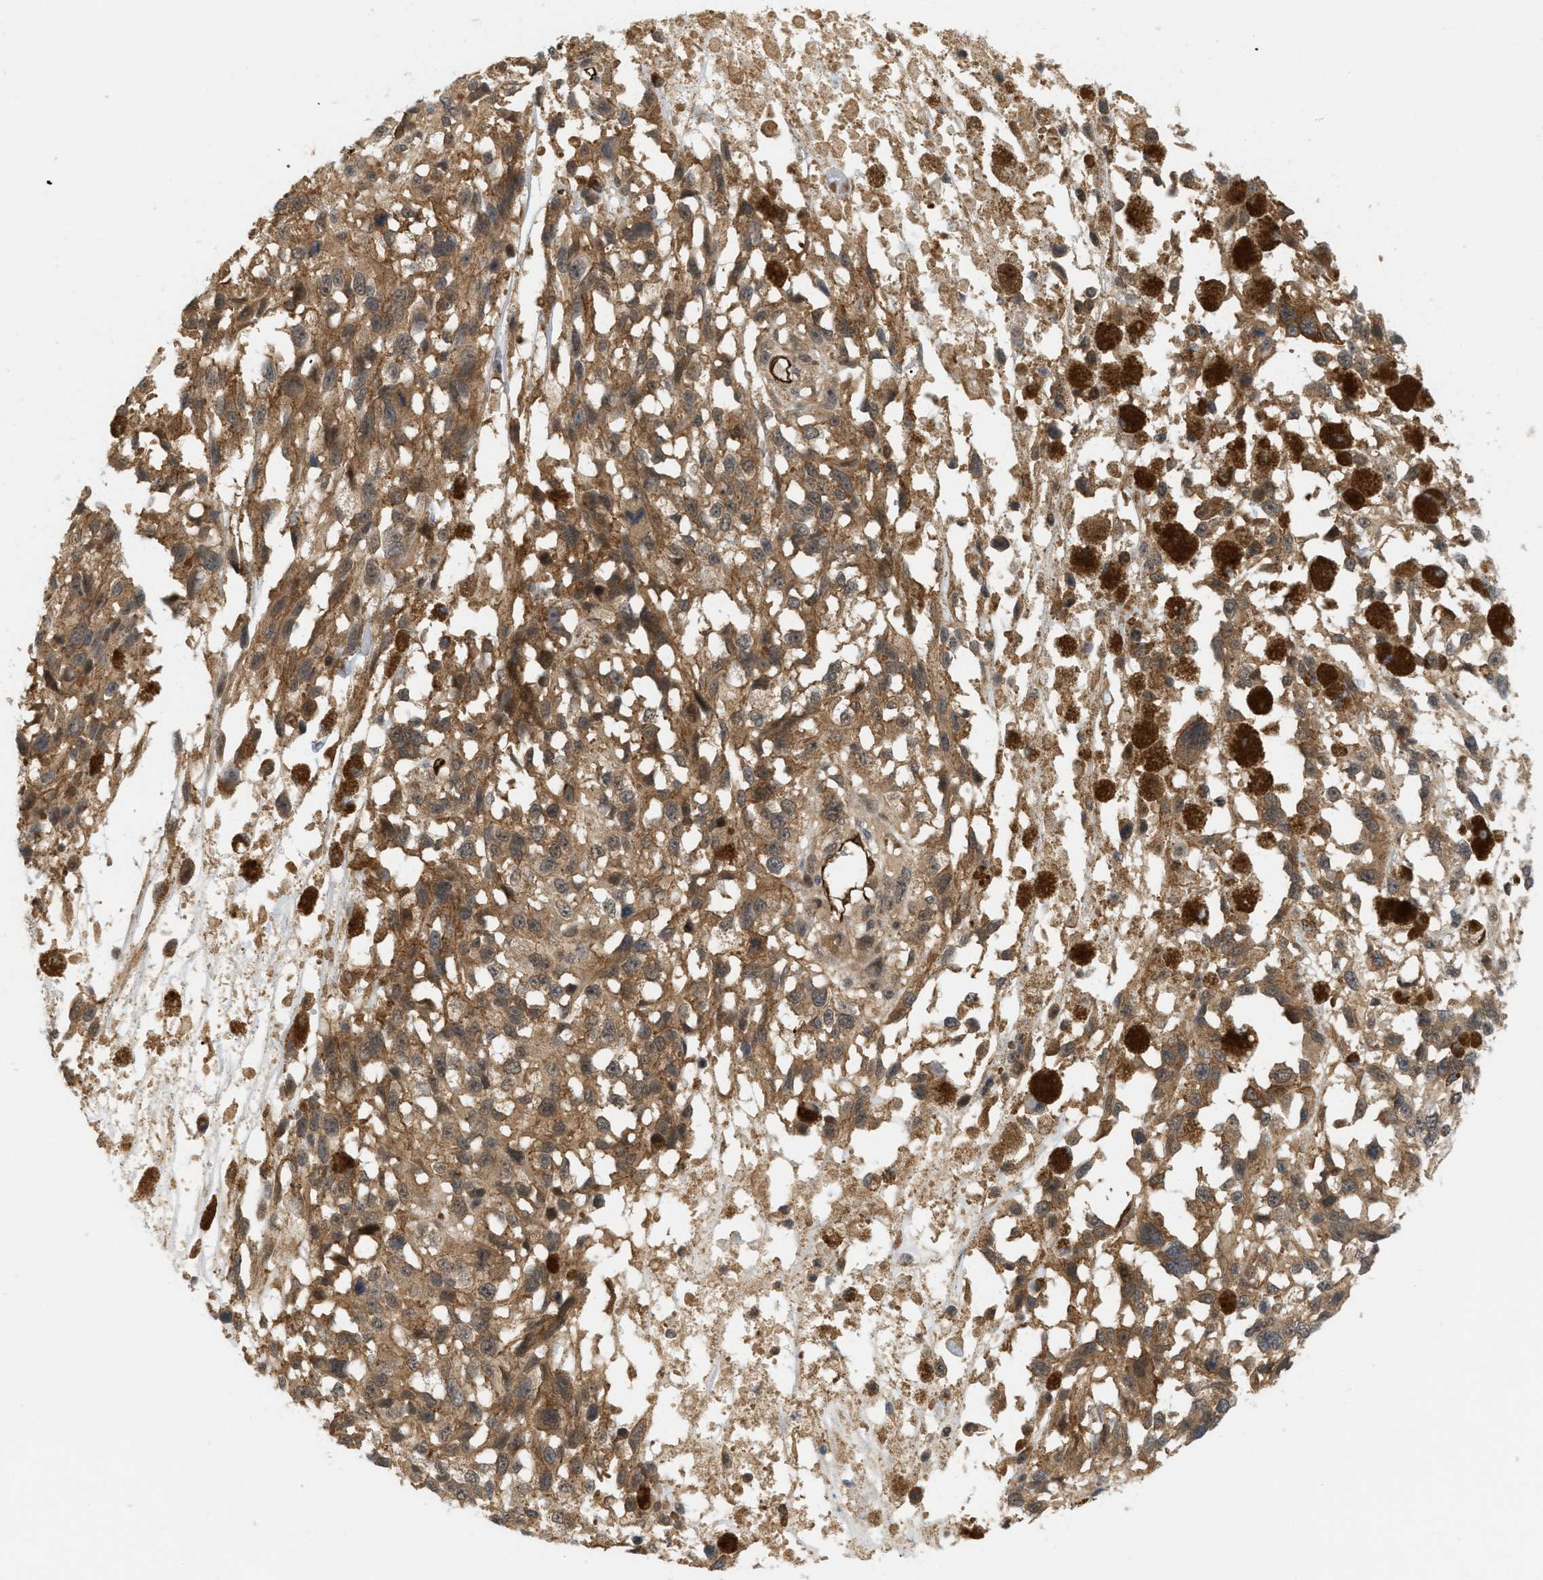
{"staining": {"intensity": "moderate", "quantity": ">75%", "location": "cytoplasmic/membranous"}, "tissue": "melanoma", "cell_type": "Tumor cells", "image_type": "cancer", "snomed": [{"axis": "morphology", "description": "Malignant melanoma, Metastatic site"}, {"axis": "topography", "description": "Lymph node"}], "caption": "Tumor cells show medium levels of moderate cytoplasmic/membranous positivity in about >75% of cells in human malignant melanoma (metastatic site).", "gene": "PALMD", "patient": {"sex": "male", "age": 59}}